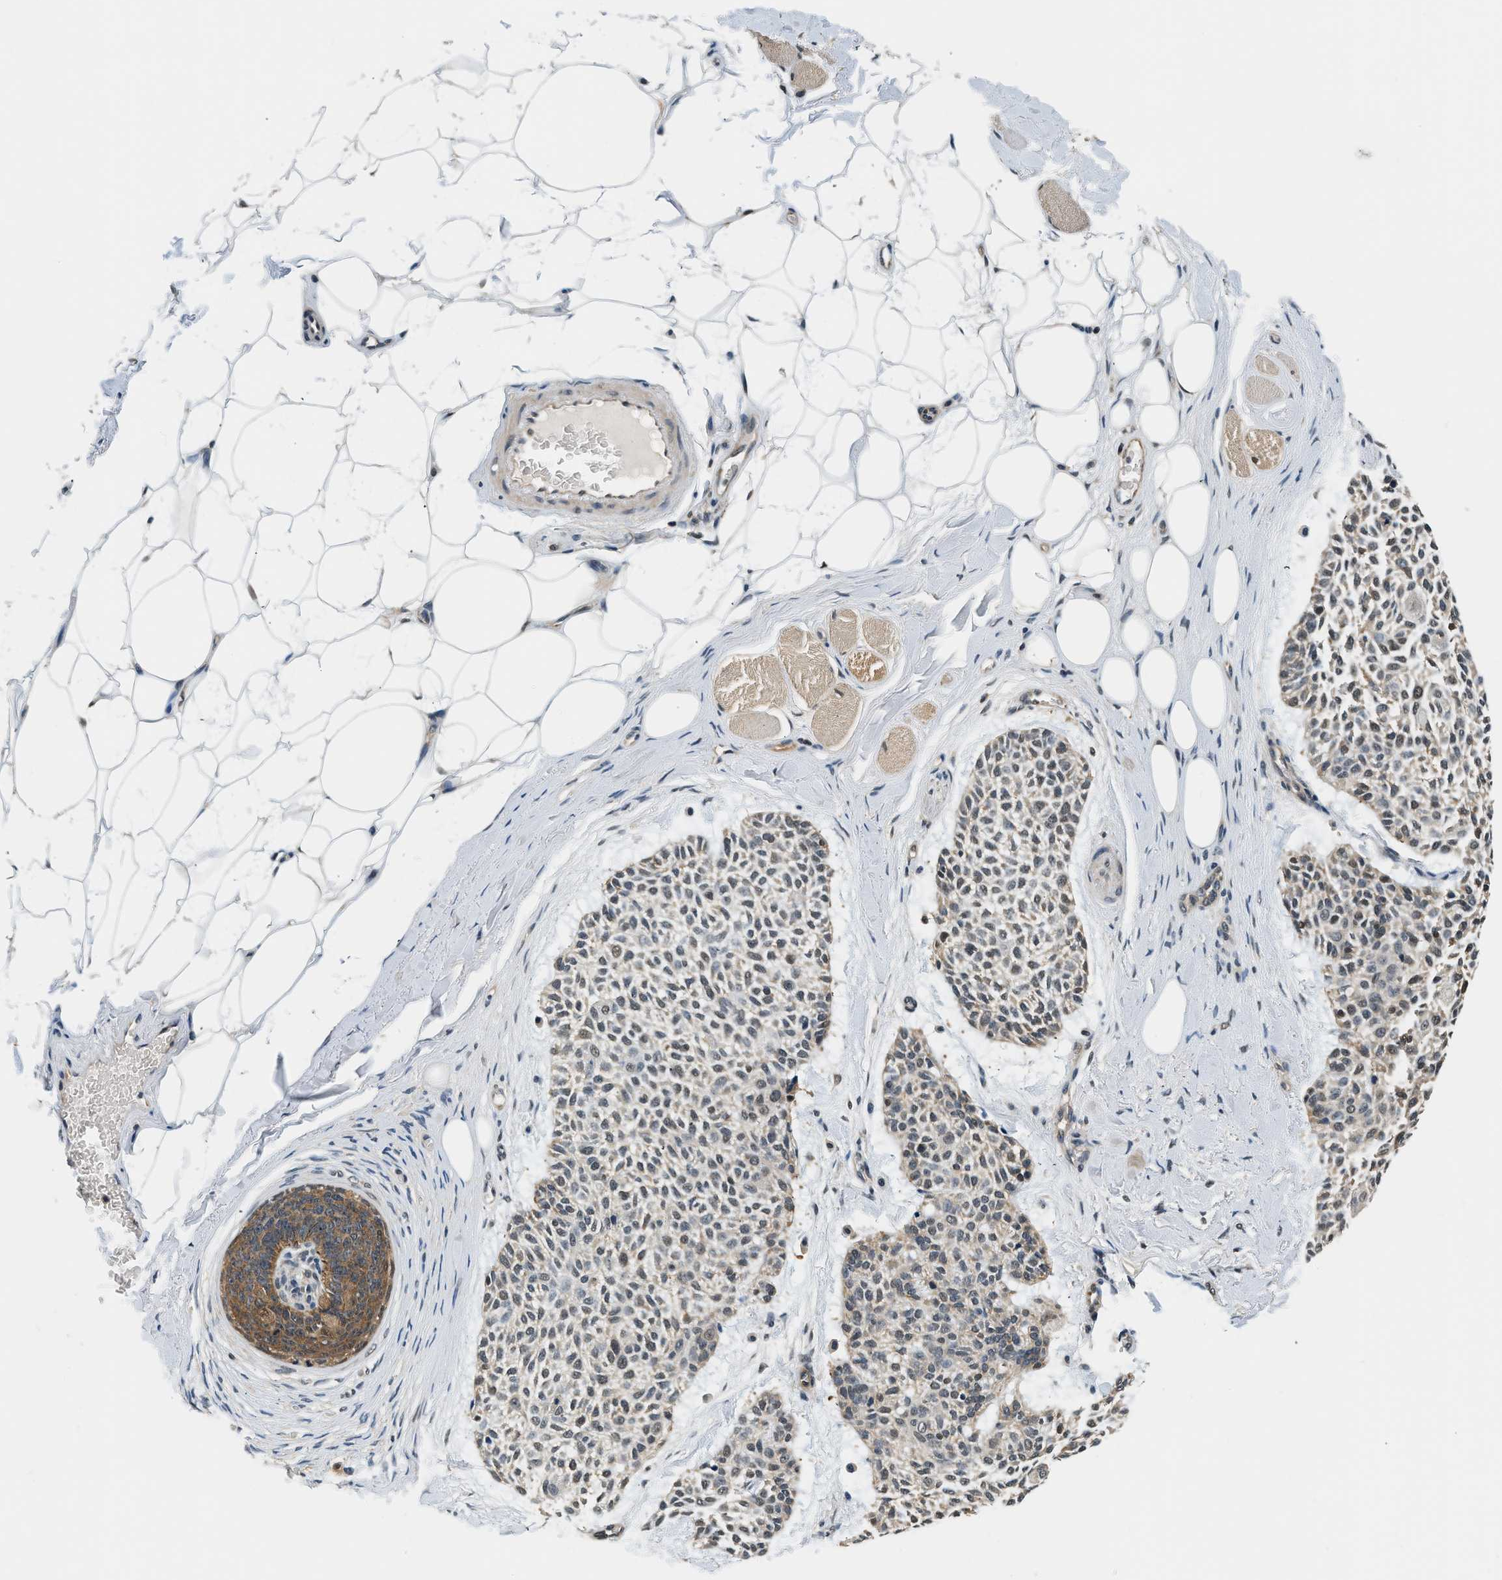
{"staining": {"intensity": "weak", "quantity": "25%-75%", "location": "cytoplasmic/membranous"}, "tissue": "skin cancer", "cell_type": "Tumor cells", "image_type": "cancer", "snomed": [{"axis": "morphology", "description": "Normal tissue, NOS"}, {"axis": "morphology", "description": "Basal cell carcinoma"}, {"axis": "topography", "description": "Skin"}], "caption": "The histopathology image displays immunohistochemical staining of basal cell carcinoma (skin). There is weak cytoplasmic/membranous expression is identified in approximately 25%-75% of tumor cells.", "gene": "PSMD3", "patient": {"sex": "female", "age": 70}}